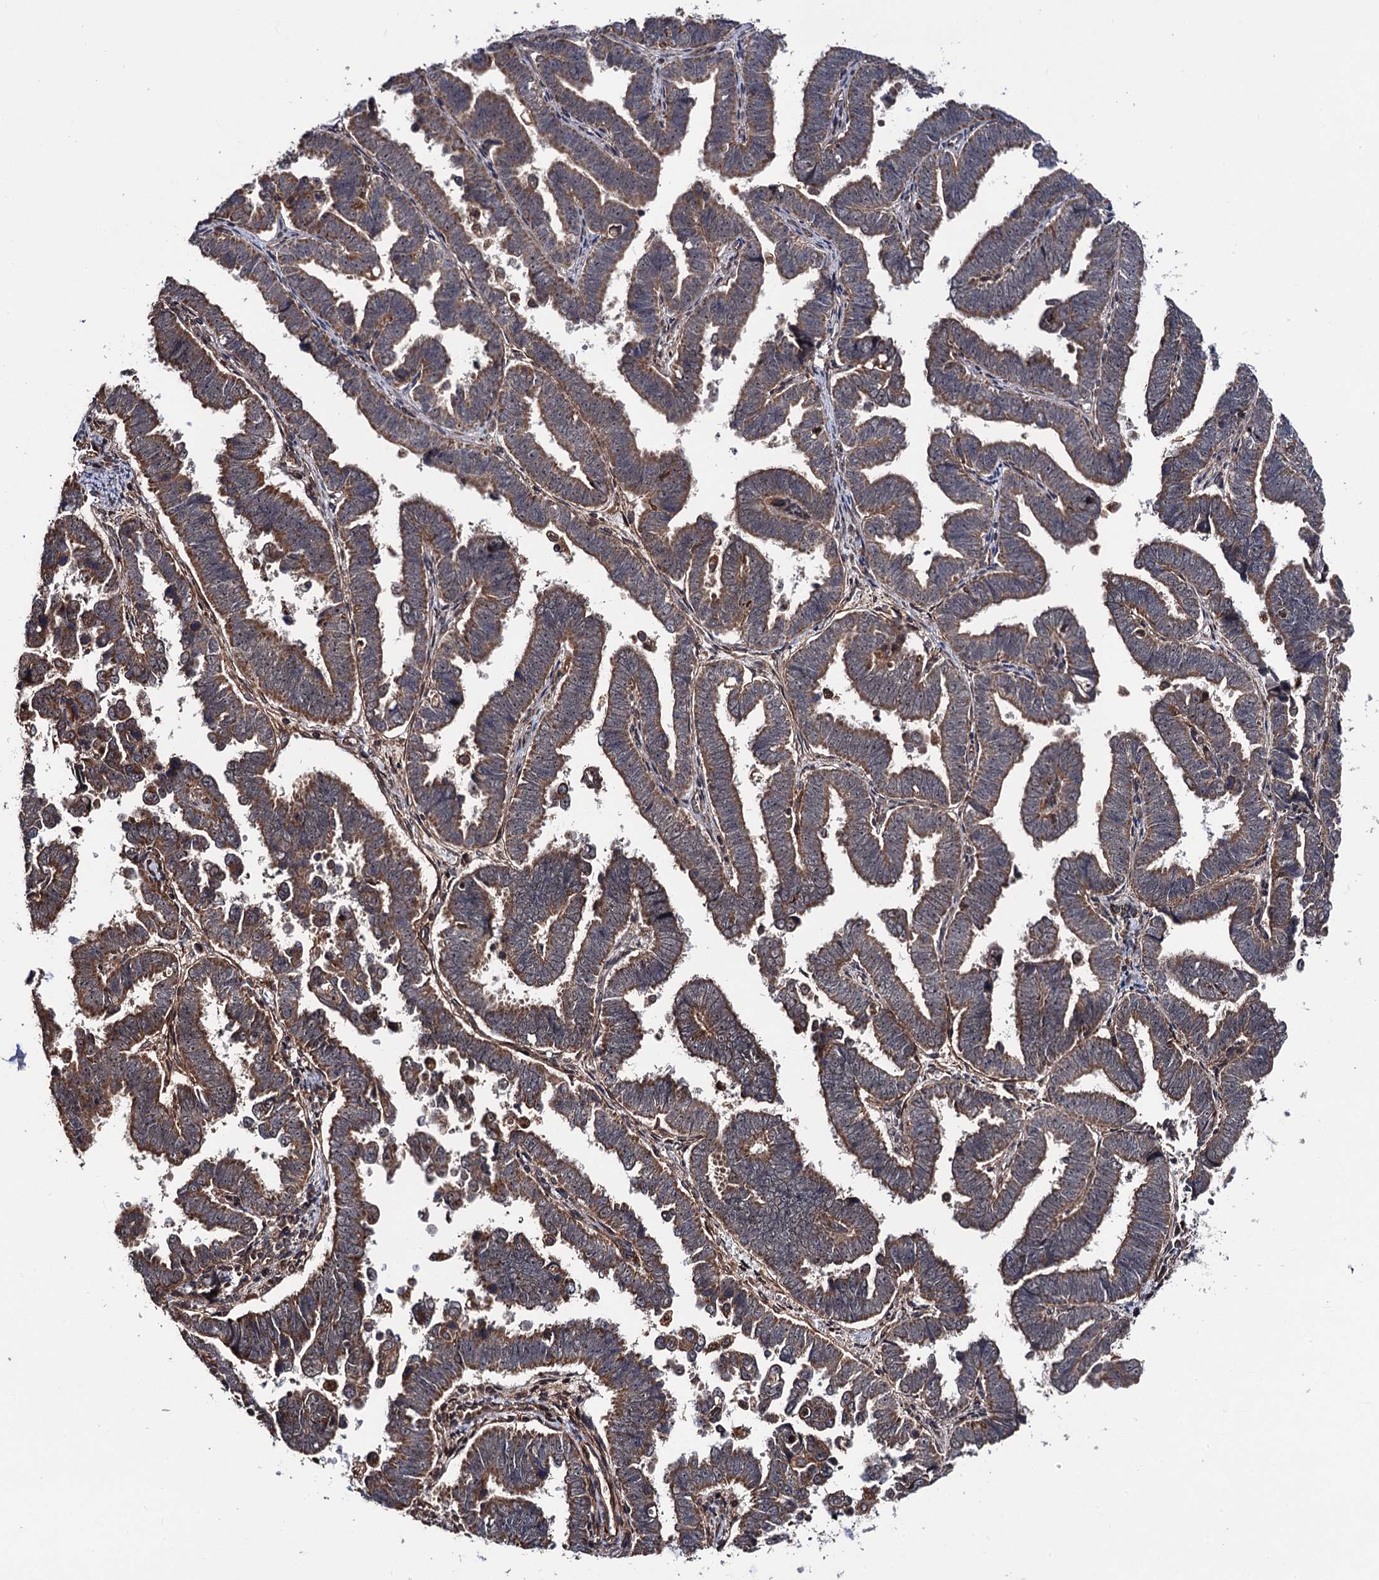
{"staining": {"intensity": "moderate", "quantity": ">75%", "location": "cytoplasmic/membranous"}, "tissue": "endometrial cancer", "cell_type": "Tumor cells", "image_type": "cancer", "snomed": [{"axis": "morphology", "description": "Adenocarcinoma, NOS"}, {"axis": "topography", "description": "Endometrium"}], "caption": "Brown immunohistochemical staining in human endometrial adenocarcinoma reveals moderate cytoplasmic/membranous expression in about >75% of tumor cells.", "gene": "FSIP1", "patient": {"sex": "female", "age": 75}}